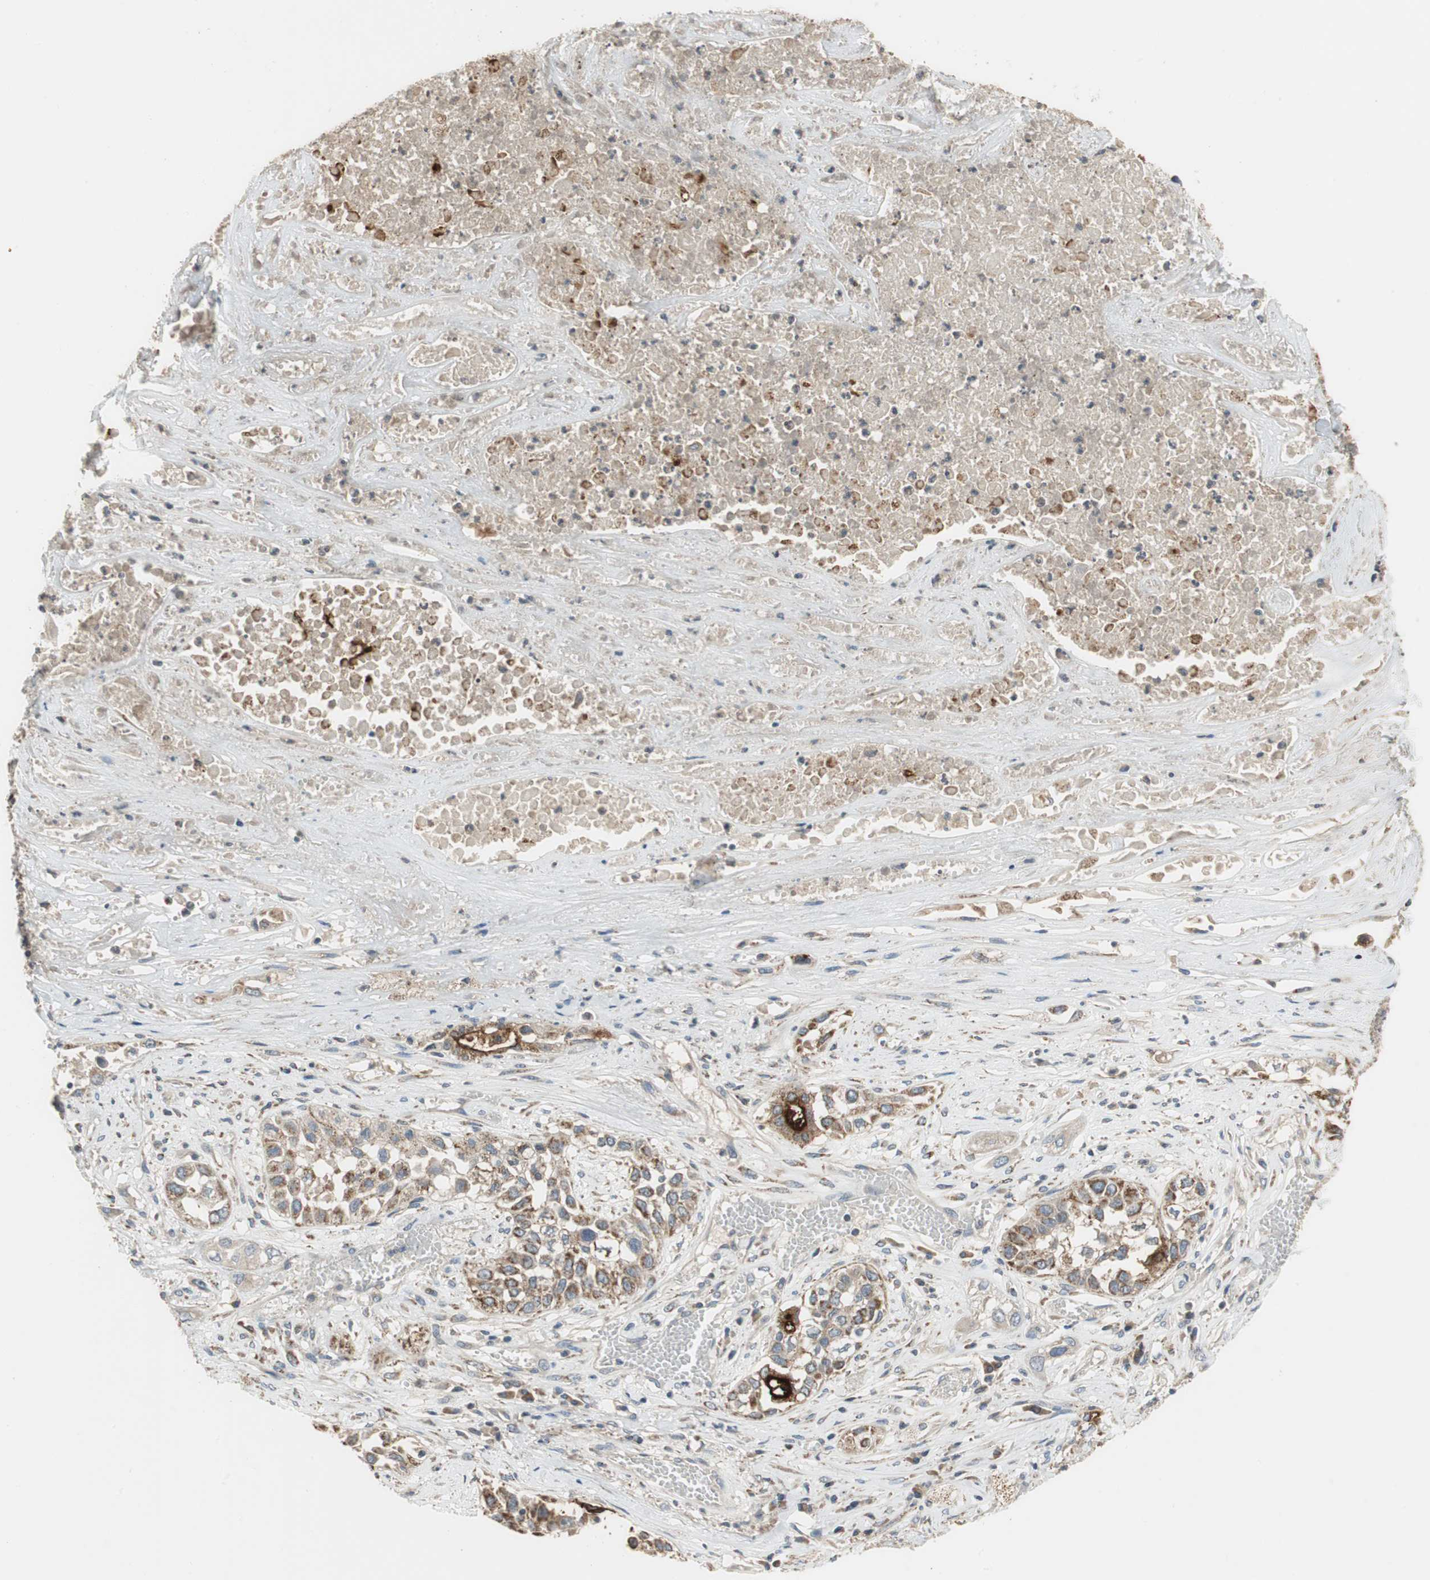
{"staining": {"intensity": "moderate", "quantity": ">75%", "location": "cytoplasmic/membranous"}, "tissue": "lung cancer", "cell_type": "Tumor cells", "image_type": "cancer", "snomed": [{"axis": "morphology", "description": "Squamous cell carcinoma, NOS"}, {"axis": "topography", "description": "Lung"}], "caption": "Brown immunohistochemical staining in lung squamous cell carcinoma demonstrates moderate cytoplasmic/membranous staining in approximately >75% of tumor cells. The staining was performed using DAB (3,3'-diaminobenzidine) to visualize the protein expression in brown, while the nuclei were stained in blue with hematoxylin (Magnification: 20x).", "gene": "ALPL", "patient": {"sex": "male", "age": 71}}